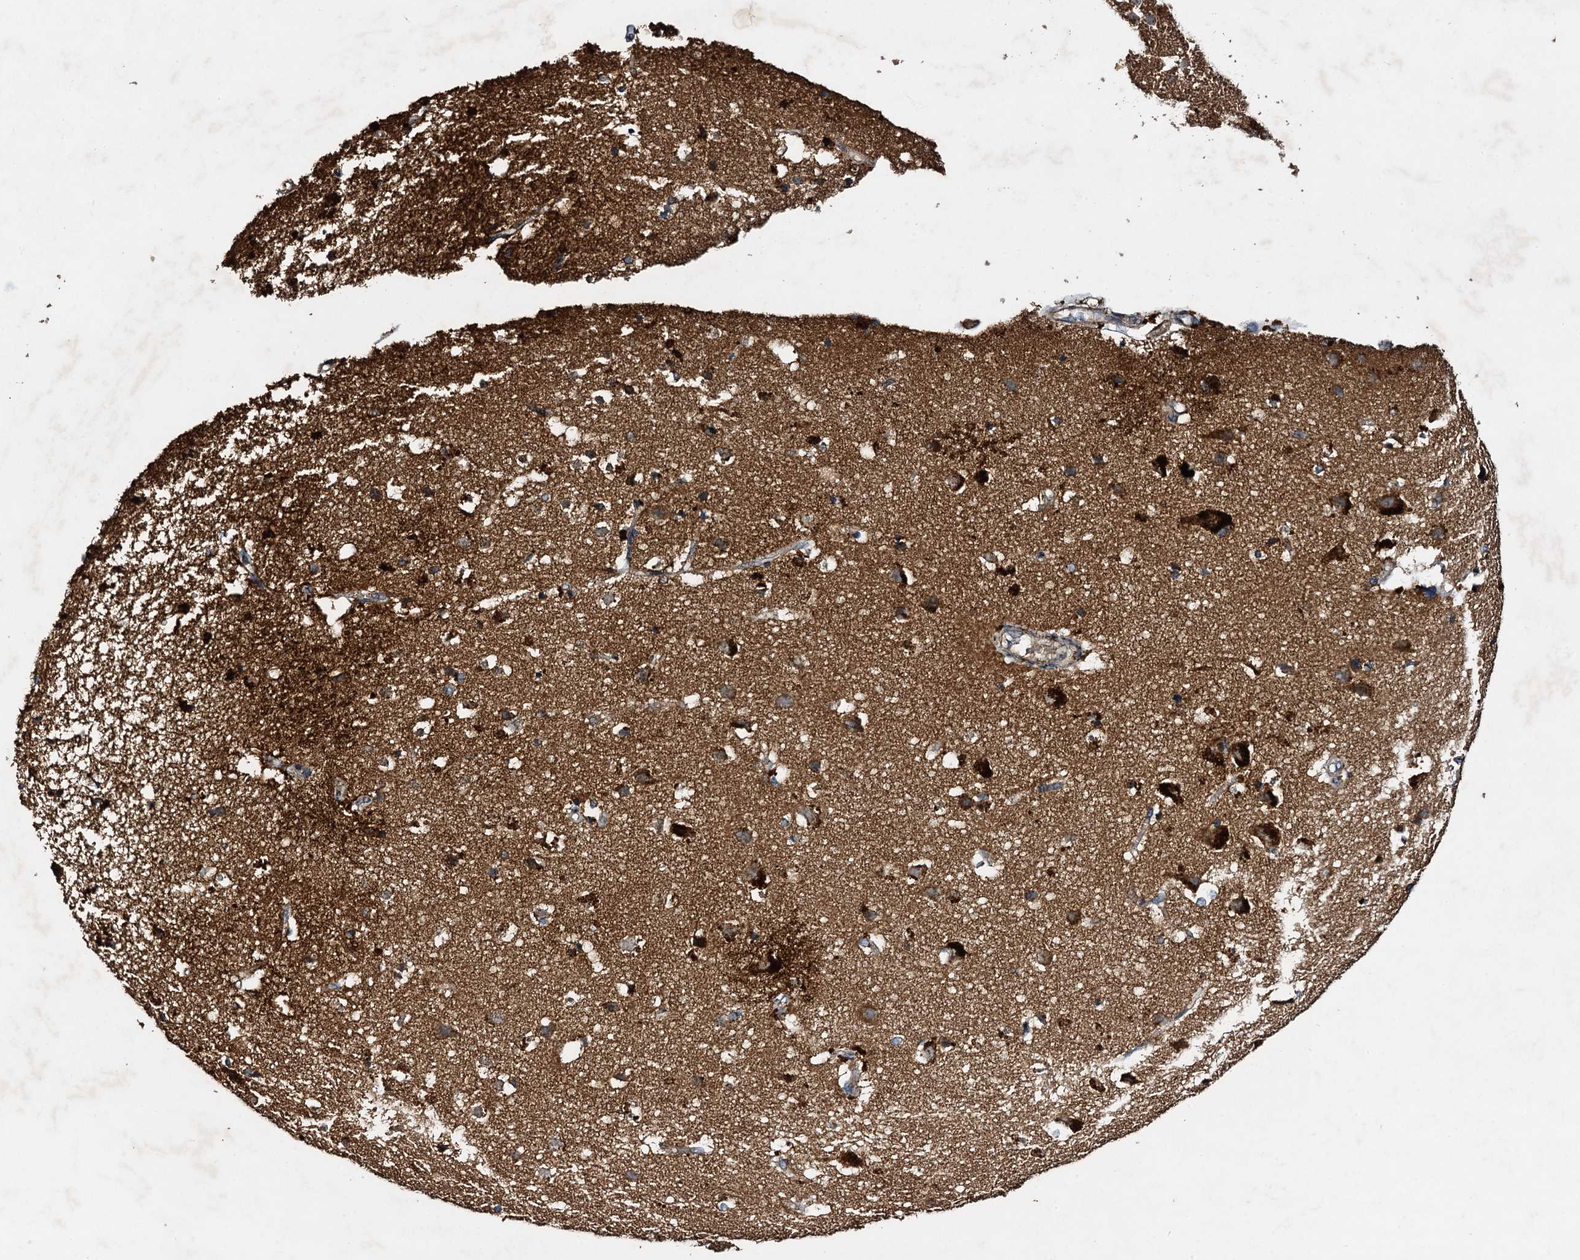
{"staining": {"intensity": "weak", "quantity": ">75%", "location": "cytoplasmic/membranous"}, "tissue": "cerebral cortex", "cell_type": "Endothelial cells", "image_type": "normal", "snomed": [{"axis": "morphology", "description": "Normal tissue, NOS"}, {"axis": "topography", "description": "Cerebral cortex"}], "caption": "Human cerebral cortex stained with a brown dye exhibits weak cytoplasmic/membranous positive expression in approximately >75% of endothelial cells.", "gene": "NDUFA13", "patient": {"sex": "male", "age": 54}}